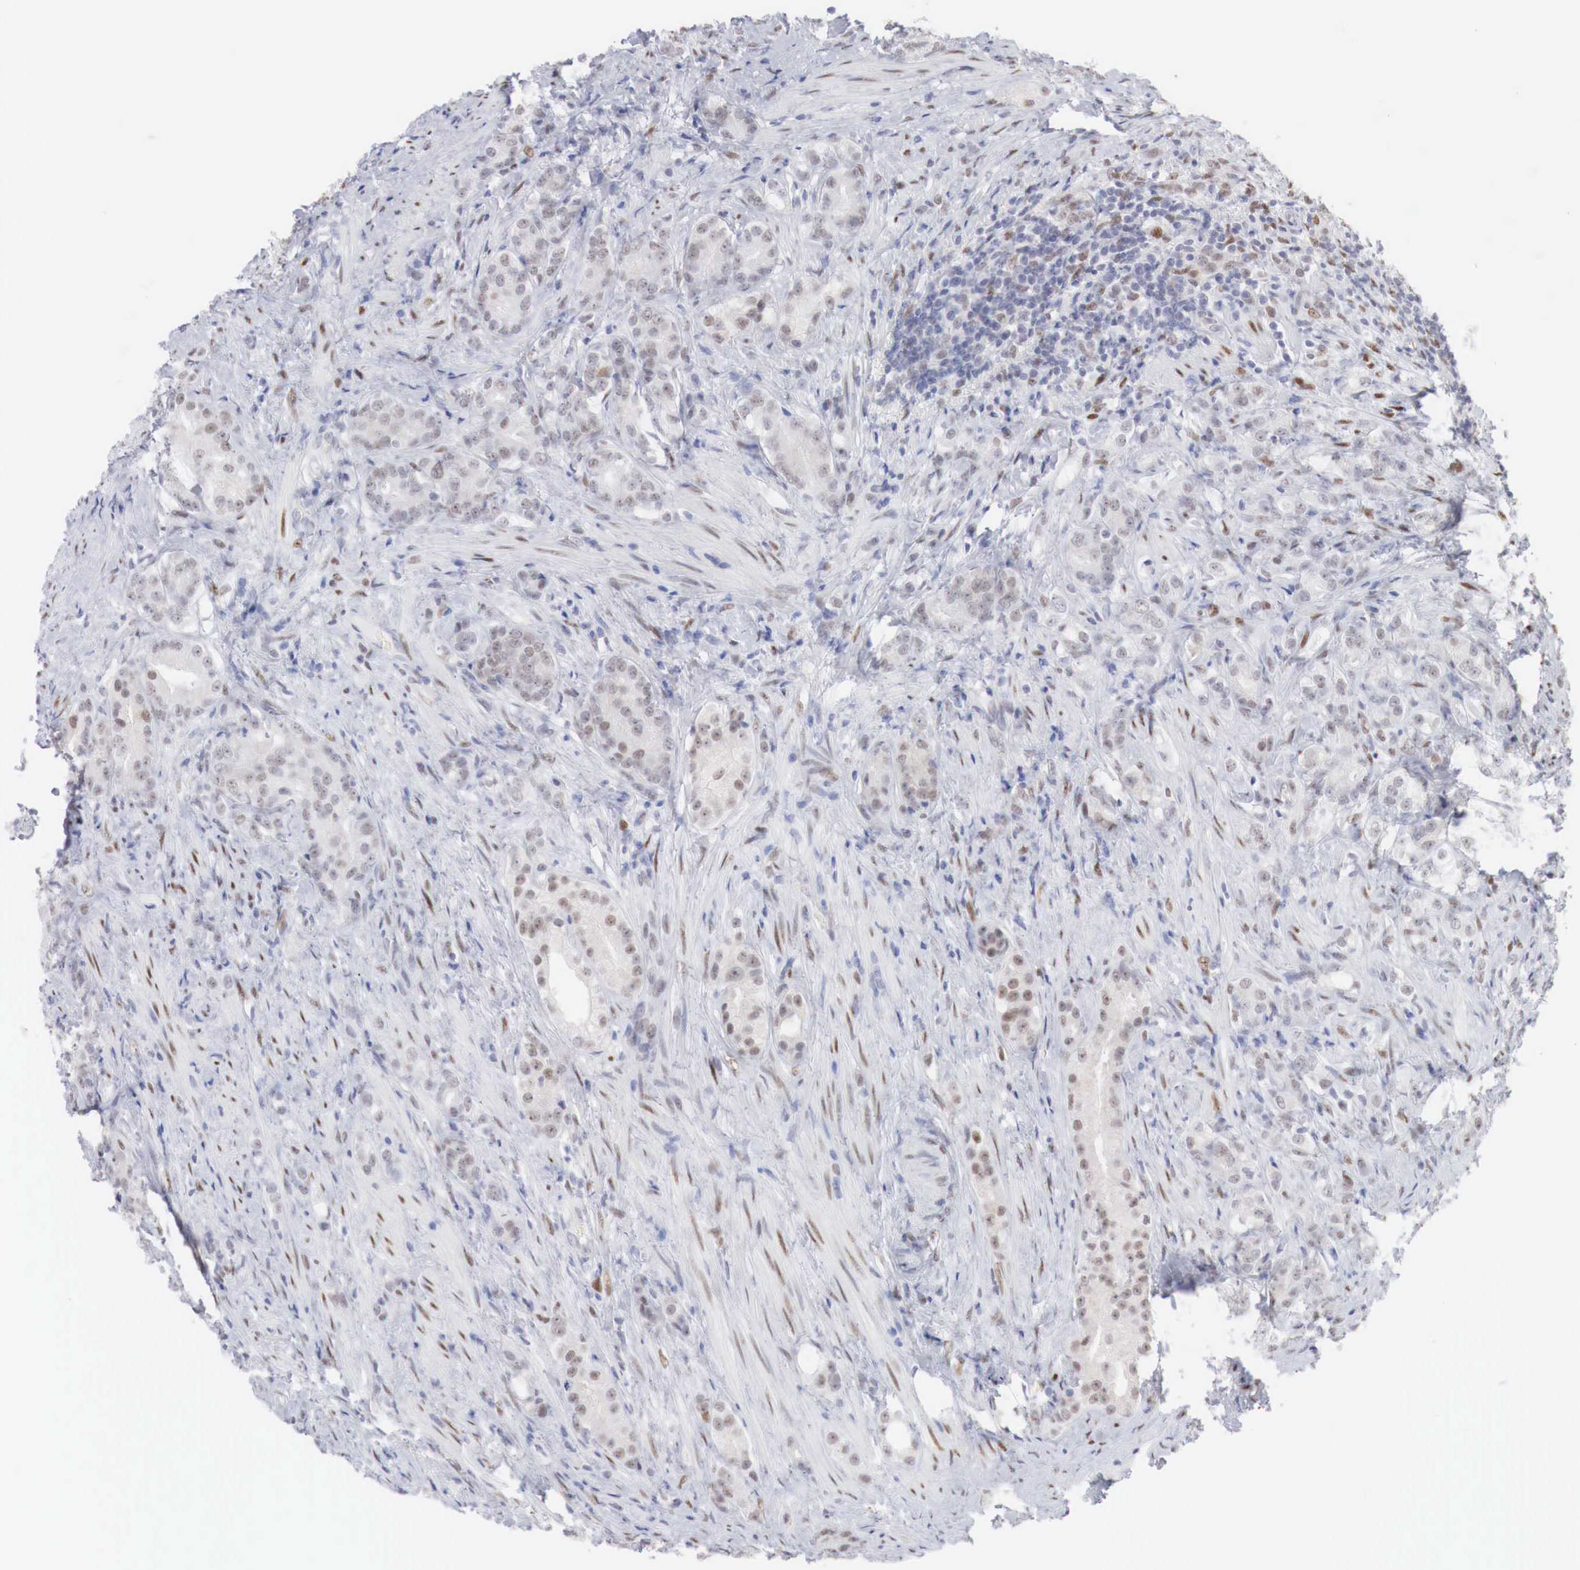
{"staining": {"intensity": "weak", "quantity": "25%-75%", "location": "nuclear"}, "tissue": "prostate cancer", "cell_type": "Tumor cells", "image_type": "cancer", "snomed": [{"axis": "morphology", "description": "Adenocarcinoma, Medium grade"}, {"axis": "topography", "description": "Prostate"}], "caption": "Brown immunohistochemical staining in prostate medium-grade adenocarcinoma demonstrates weak nuclear positivity in about 25%-75% of tumor cells. Immunohistochemistry (ihc) stains the protein in brown and the nuclei are stained blue.", "gene": "FOXP2", "patient": {"sex": "male", "age": 59}}